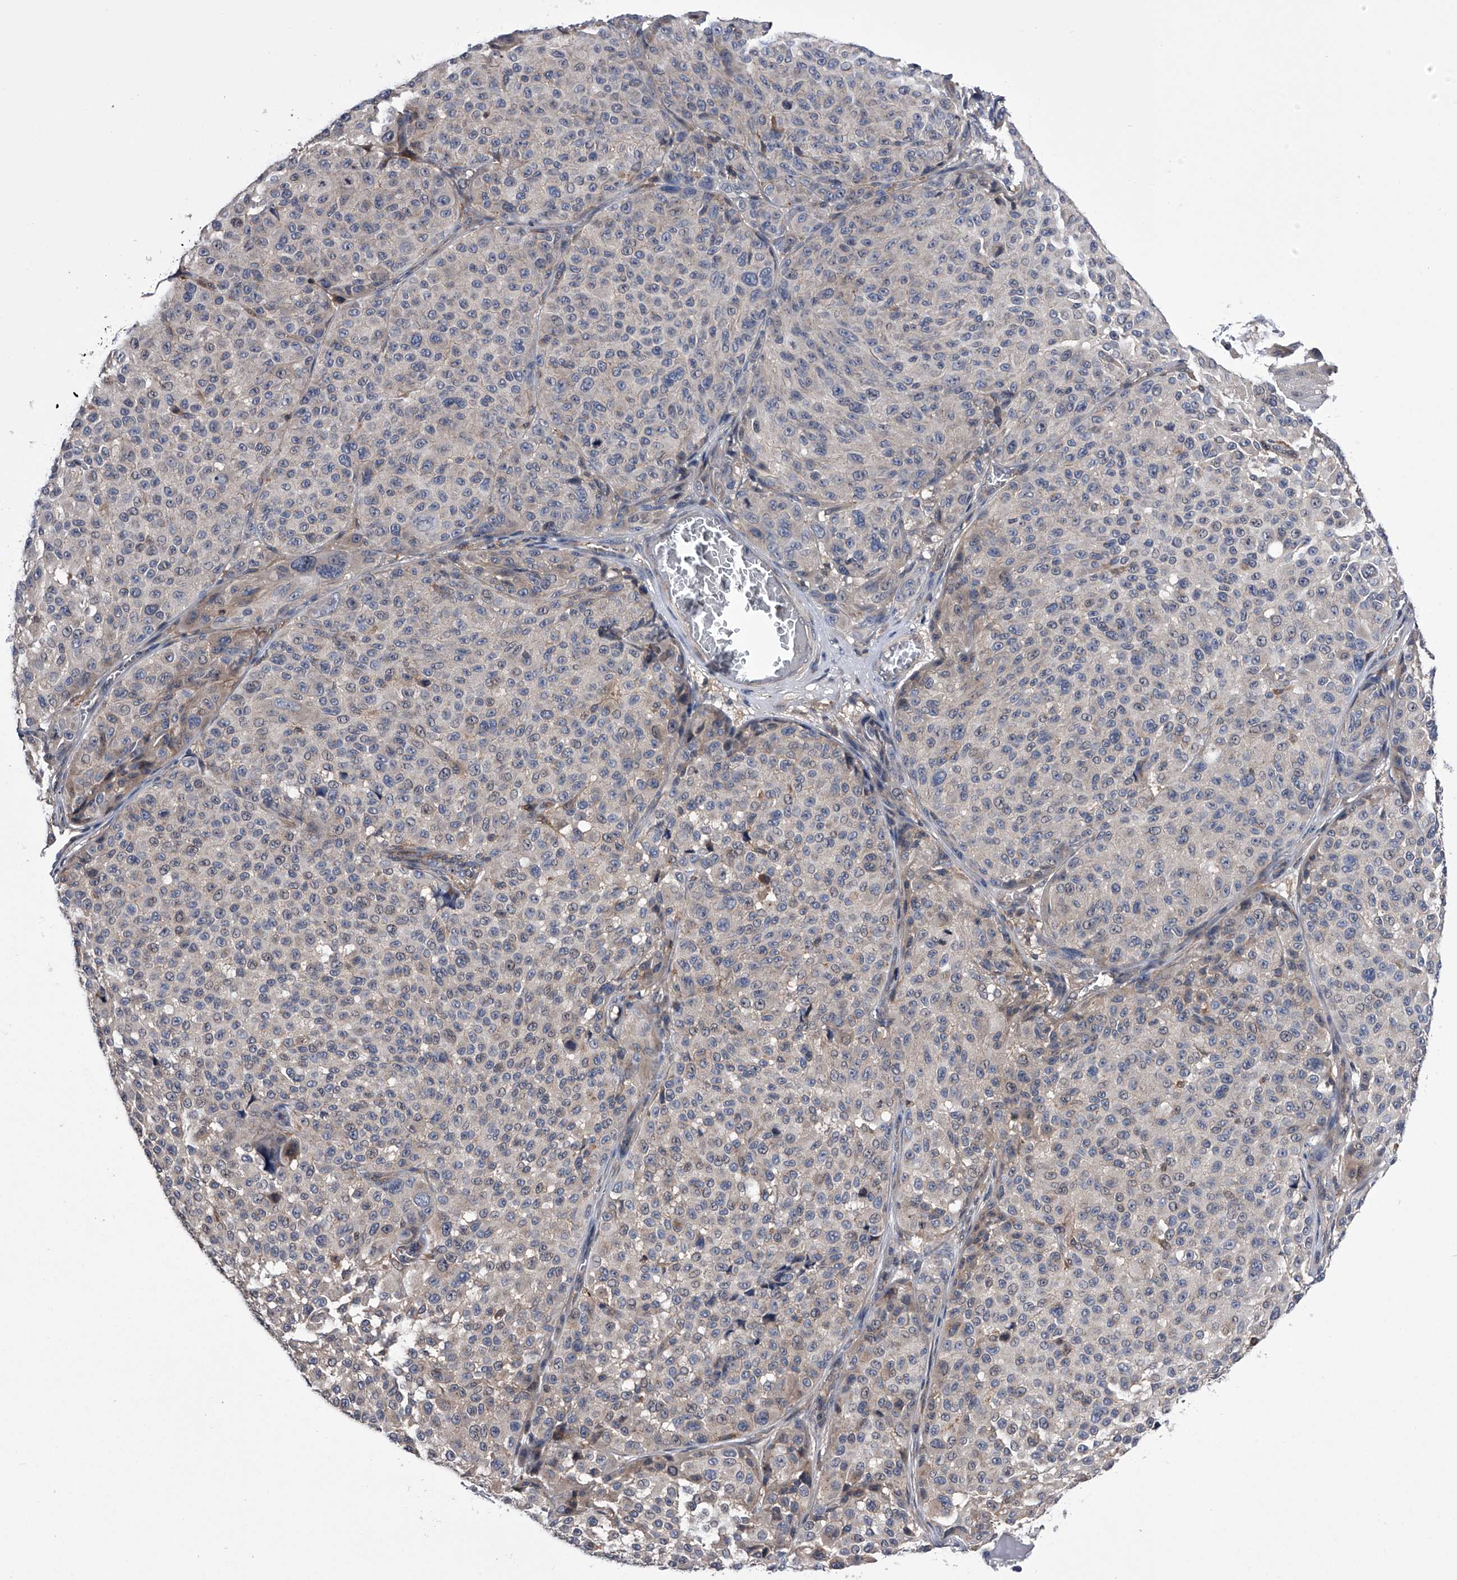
{"staining": {"intensity": "negative", "quantity": "none", "location": "none"}, "tissue": "melanoma", "cell_type": "Tumor cells", "image_type": "cancer", "snomed": [{"axis": "morphology", "description": "Malignant melanoma, NOS"}, {"axis": "topography", "description": "Skin"}], "caption": "Micrograph shows no significant protein positivity in tumor cells of melanoma.", "gene": "PAN3", "patient": {"sex": "male", "age": 83}}